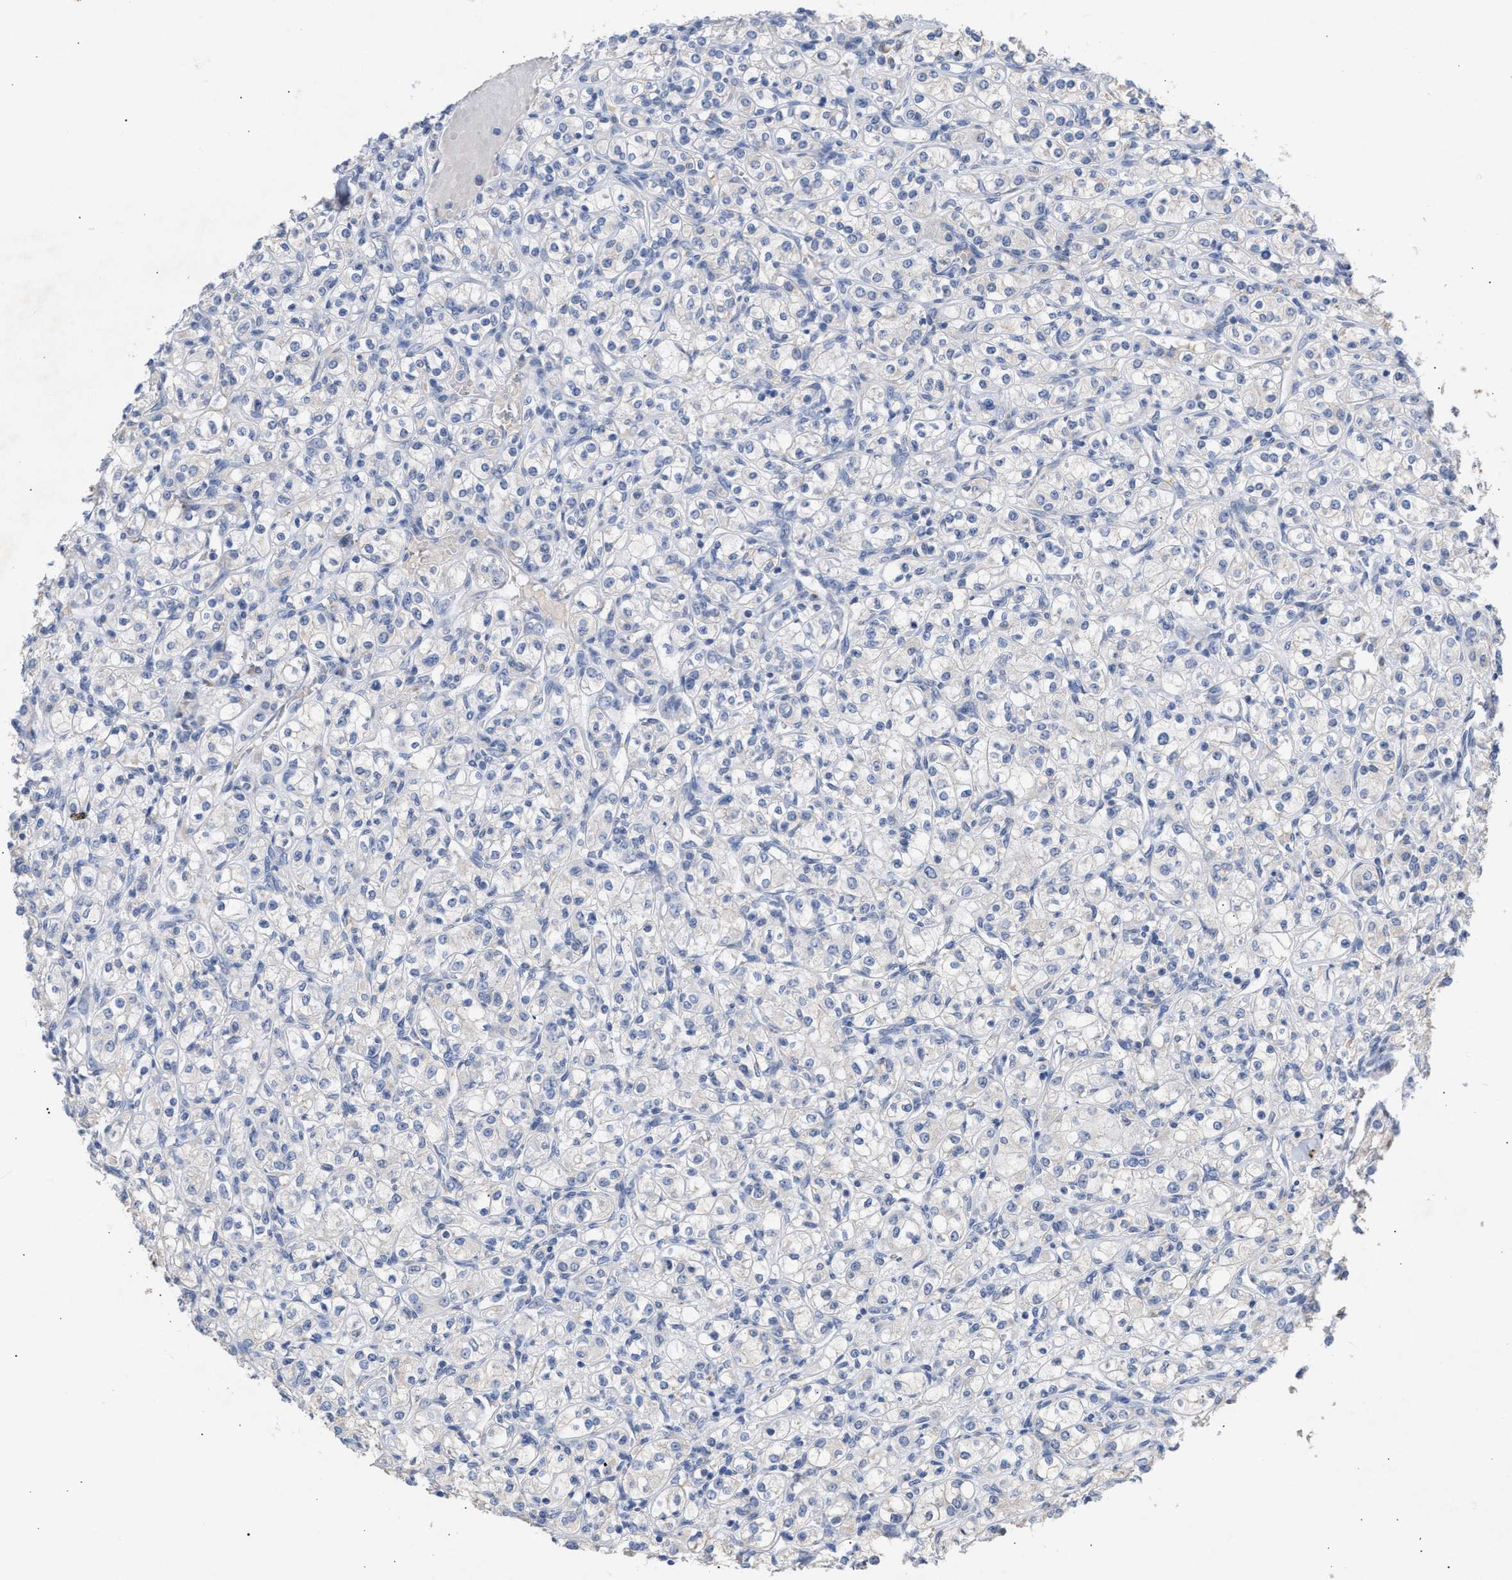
{"staining": {"intensity": "negative", "quantity": "none", "location": "none"}, "tissue": "renal cancer", "cell_type": "Tumor cells", "image_type": "cancer", "snomed": [{"axis": "morphology", "description": "Adenocarcinoma, NOS"}, {"axis": "topography", "description": "Kidney"}], "caption": "DAB (3,3'-diaminobenzidine) immunohistochemical staining of human renal cancer (adenocarcinoma) demonstrates no significant expression in tumor cells. The staining was performed using DAB to visualize the protein expression in brown, while the nuclei were stained in blue with hematoxylin (Magnification: 20x).", "gene": "SELENOM", "patient": {"sex": "male", "age": 77}}